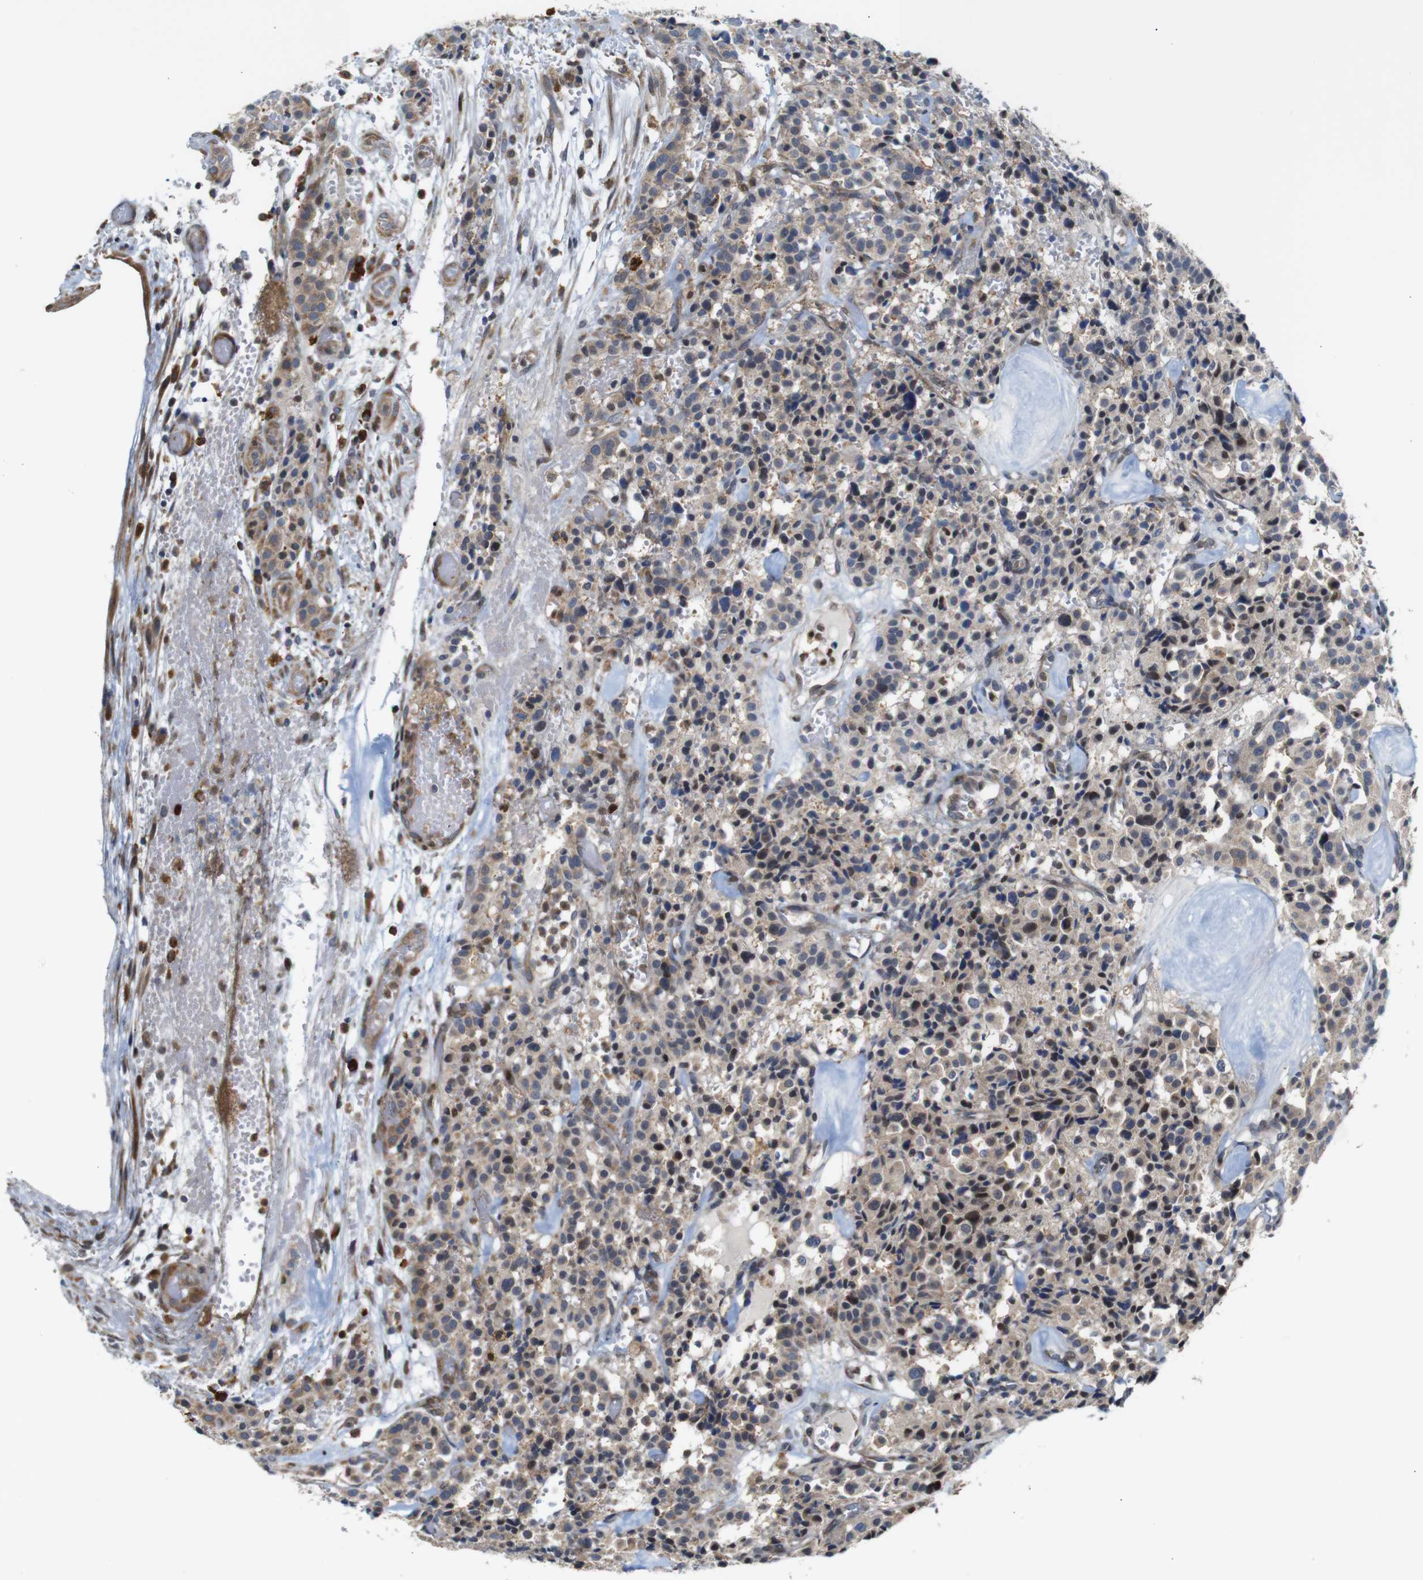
{"staining": {"intensity": "moderate", "quantity": "25%-75%", "location": "cytoplasmic/membranous,nuclear"}, "tissue": "carcinoid", "cell_type": "Tumor cells", "image_type": "cancer", "snomed": [{"axis": "morphology", "description": "Carcinoid, malignant, NOS"}, {"axis": "topography", "description": "Lung"}], "caption": "High-power microscopy captured an immunohistochemistry (IHC) photomicrograph of carcinoid (malignant), revealing moderate cytoplasmic/membranous and nuclear expression in approximately 25%-75% of tumor cells.", "gene": "PTPN1", "patient": {"sex": "male", "age": 30}}